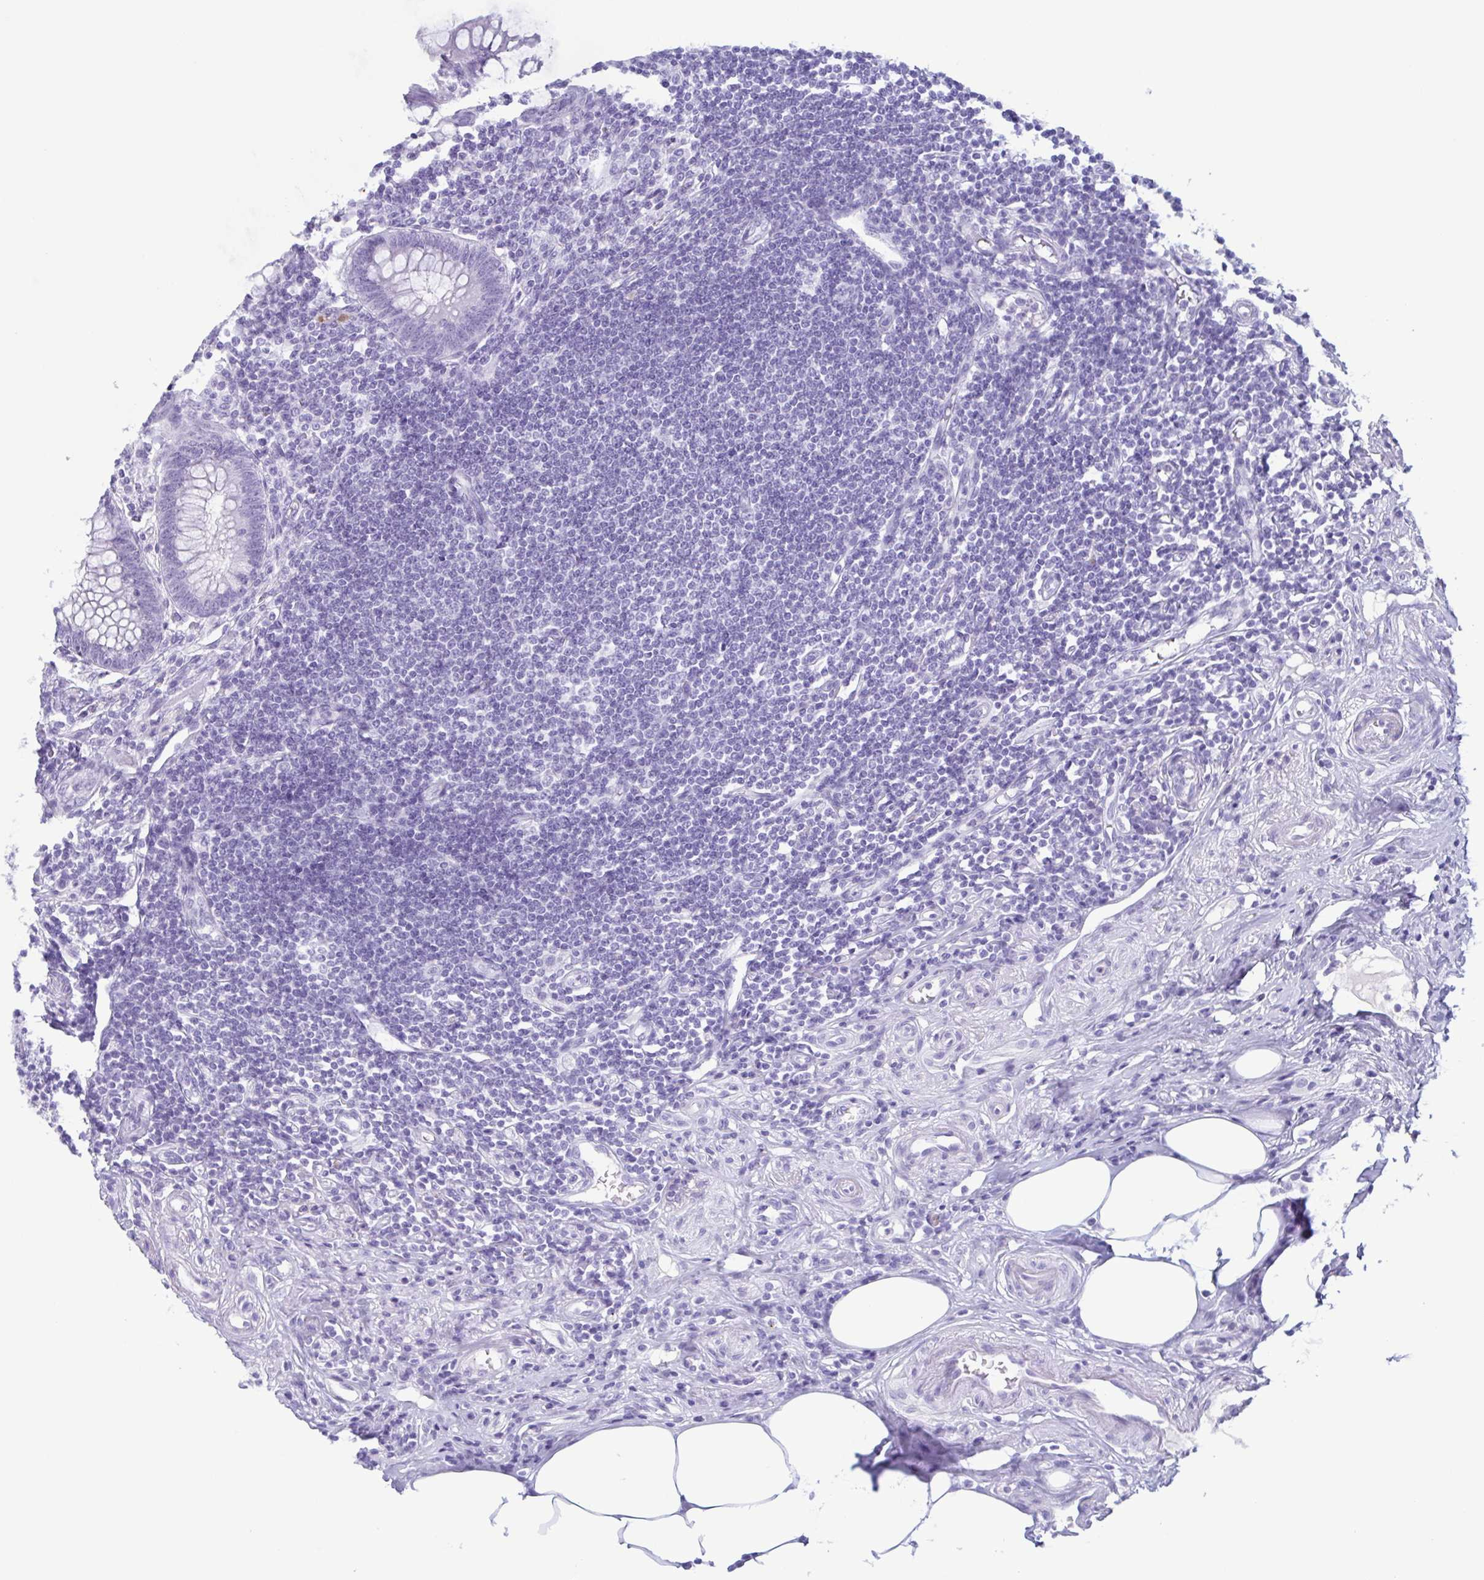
{"staining": {"intensity": "negative", "quantity": "none", "location": "none"}, "tissue": "appendix", "cell_type": "Glandular cells", "image_type": "normal", "snomed": [{"axis": "morphology", "description": "Normal tissue, NOS"}, {"axis": "topography", "description": "Appendix"}], "caption": "The image shows no staining of glandular cells in unremarkable appendix. (DAB immunohistochemistry, high magnification).", "gene": "LTF", "patient": {"sex": "female", "age": 57}}